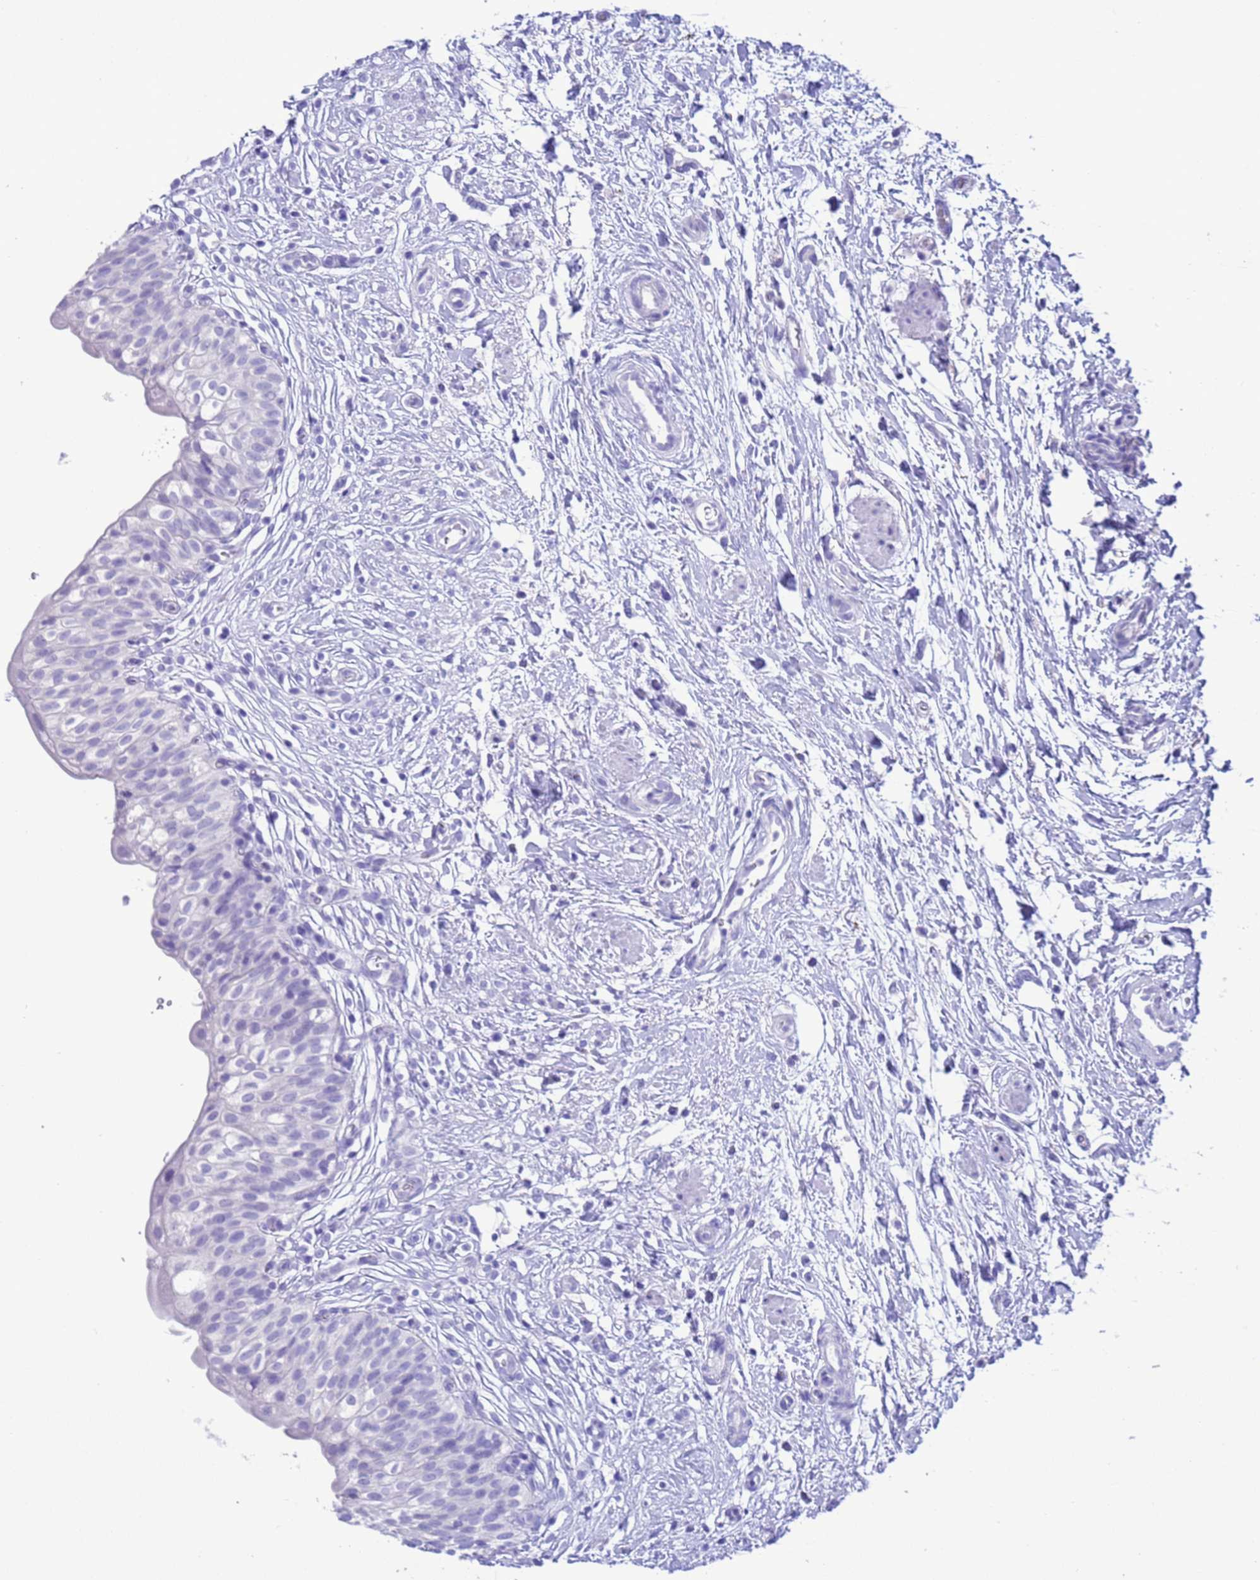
{"staining": {"intensity": "negative", "quantity": "none", "location": "none"}, "tissue": "urinary bladder", "cell_type": "Urothelial cells", "image_type": "normal", "snomed": [{"axis": "morphology", "description": "Normal tissue, NOS"}, {"axis": "topography", "description": "Urinary bladder"}], "caption": "This is a photomicrograph of IHC staining of normal urinary bladder, which shows no staining in urothelial cells.", "gene": "GSTM1", "patient": {"sex": "male", "age": 55}}